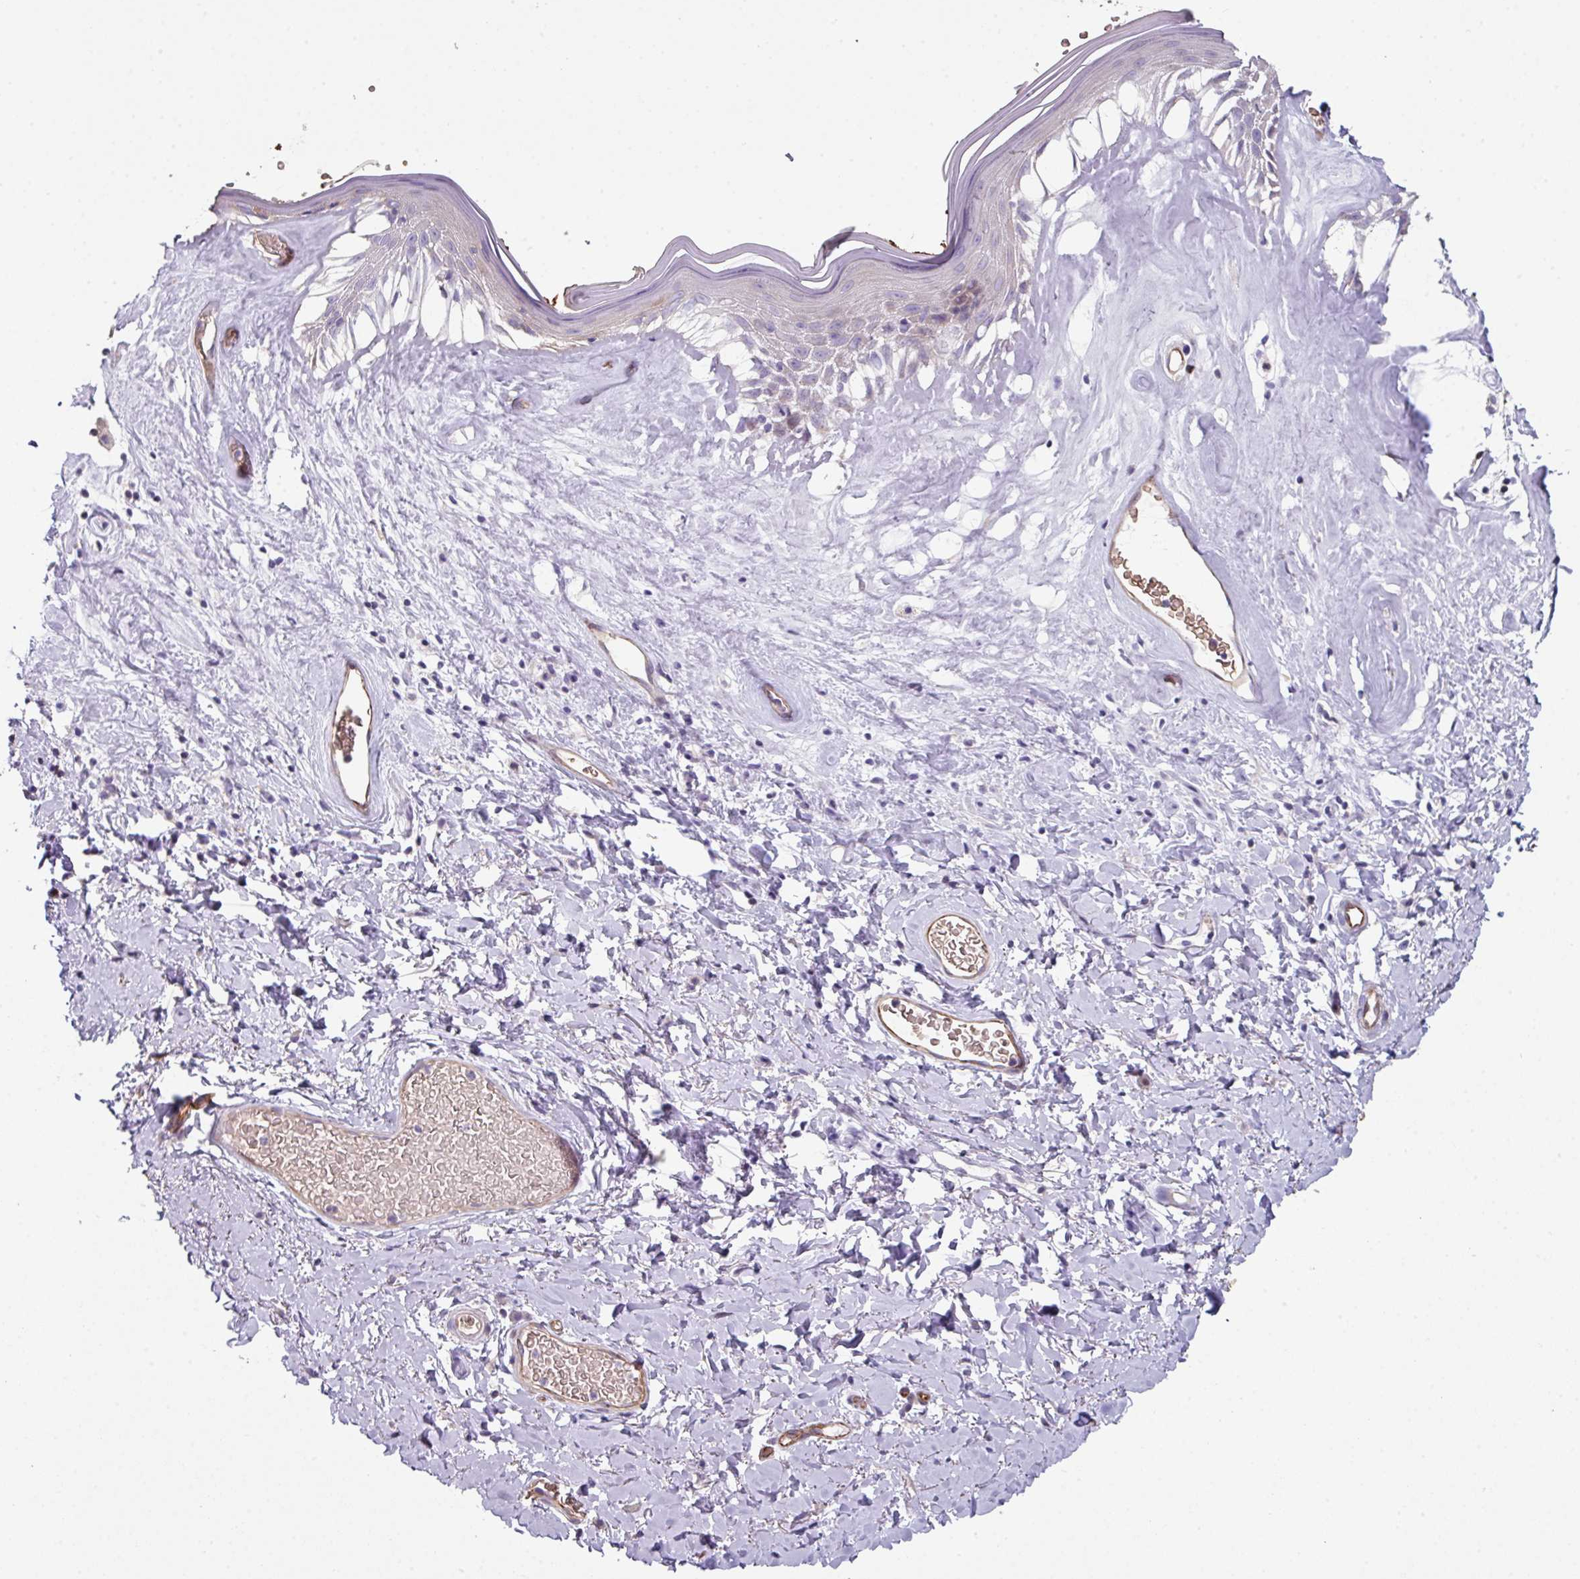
{"staining": {"intensity": "moderate", "quantity": "<25%", "location": "nuclear"}, "tissue": "skin", "cell_type": "Epidermal cells", "image_type": "normal", "snomed": [{"axis": "morphology", "description": "Normal tissue, NOS"}, {"axis": "morphology", "description": "Inflammation, NOS"}, {"axis": "topography", "description": "Vulva"}], "caption": "Immunohistochemistry (IHC) staining of benign skin, which displays low levels of moderate nuclear expression in about <25% of epidermal cells indicating moderate nuclear protein expression. The staining was performed using DAB (brown) for protein detection and nuclei were counterstained in hematoxylin (blue).", "gene": "ANO9", "patient": {"sex": "female", "age": 86}}